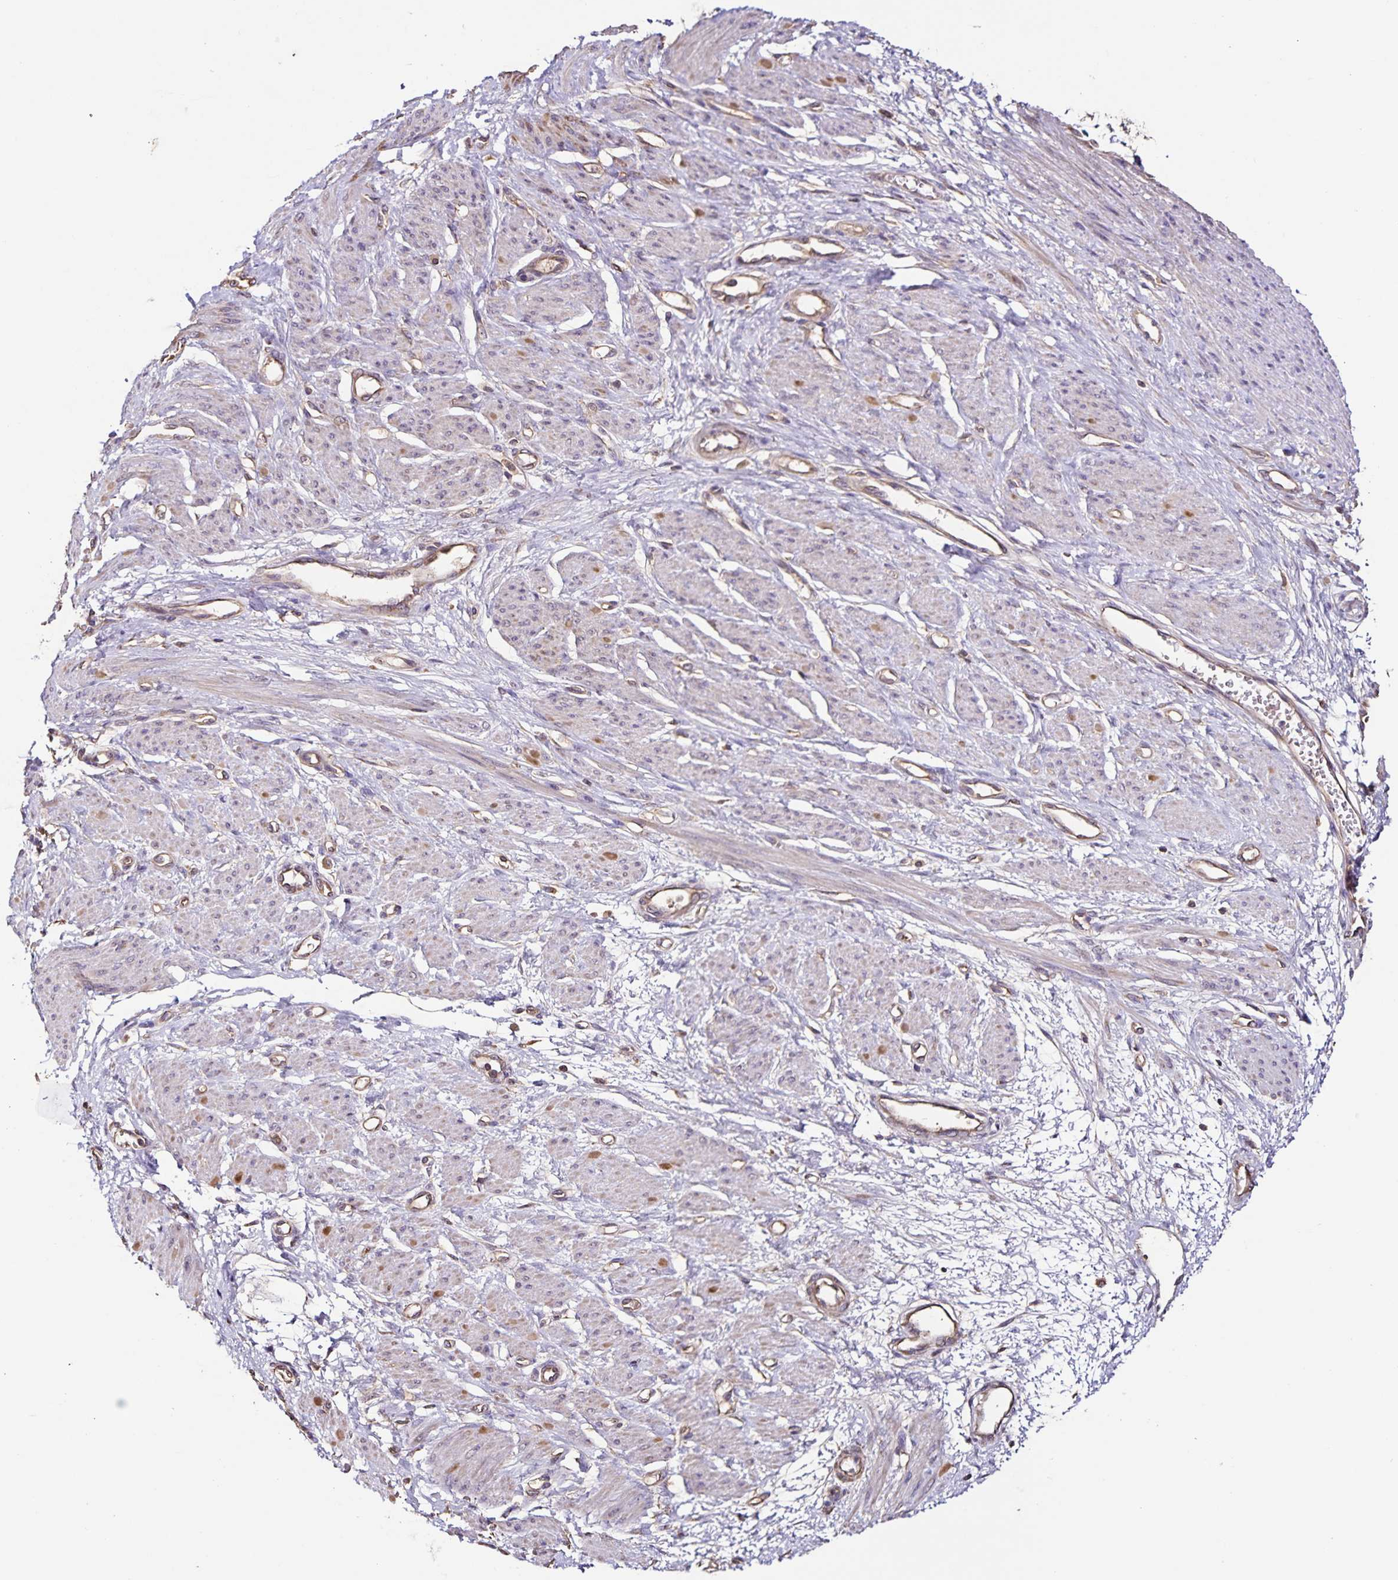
{"staining": {"intensity": "negative", "quantity": "none", "location": "none"}, "tissue": "smooth muscle", "cell_type": "Smooth muscle cells", "image_type": "normal", "snomed": [{"axis": "morphology", "description": "Normal tissue, NOS"}, {"axis": "topography", "description": "Smooth muscle"}, {"axis": "topography", "description": "Uterus"}], "caption": "This is an IHC micrograph of normal human smooth muscle. There is no positivity in smooth muscle cells.", "gene": "MAN1A1", "patient": {"sex": "female", "age": 39}}